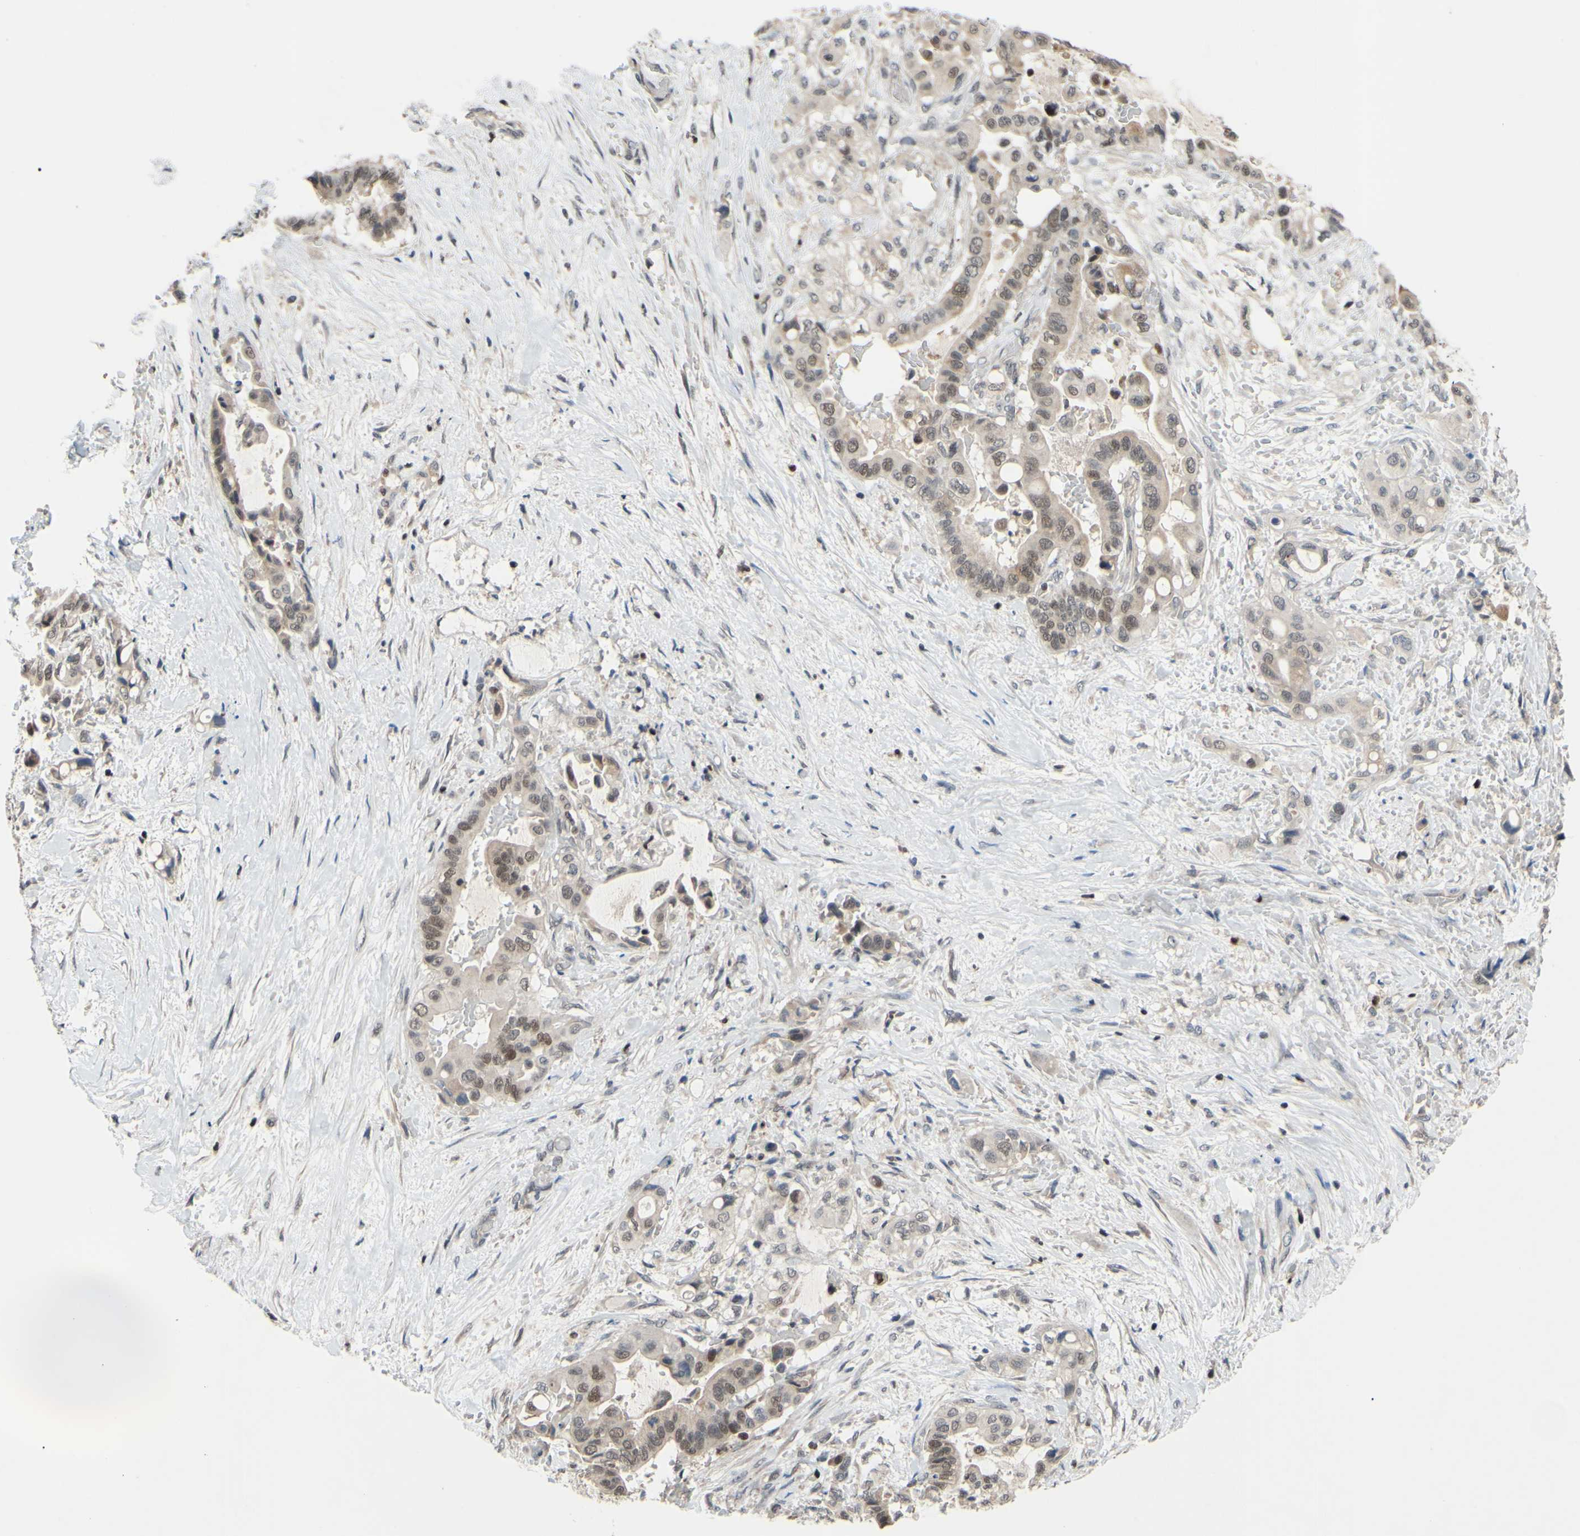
{"staining": {"intensity": "weak", "quantity": ">75%", "location": "cytoplasmic/membranous"}, "tissue": "liver cancer", "cell_type": "Tumor cells", "image_type": "cancer", "snomed": [{"axis": "morphology", "description": "Cholangiocarcinoma"}, {"axis": "topography", "description": "Liver"}], "caption": "Protein expression by immunohistochemistry demonstrates weak cytoplasmic/membranous positivity in about >75% of tumor cells in liver cancer. (IHC, brightfield microscopy, high magnification).", "gene": "SP4", "patient": {"sex": "female", "age": 61}}